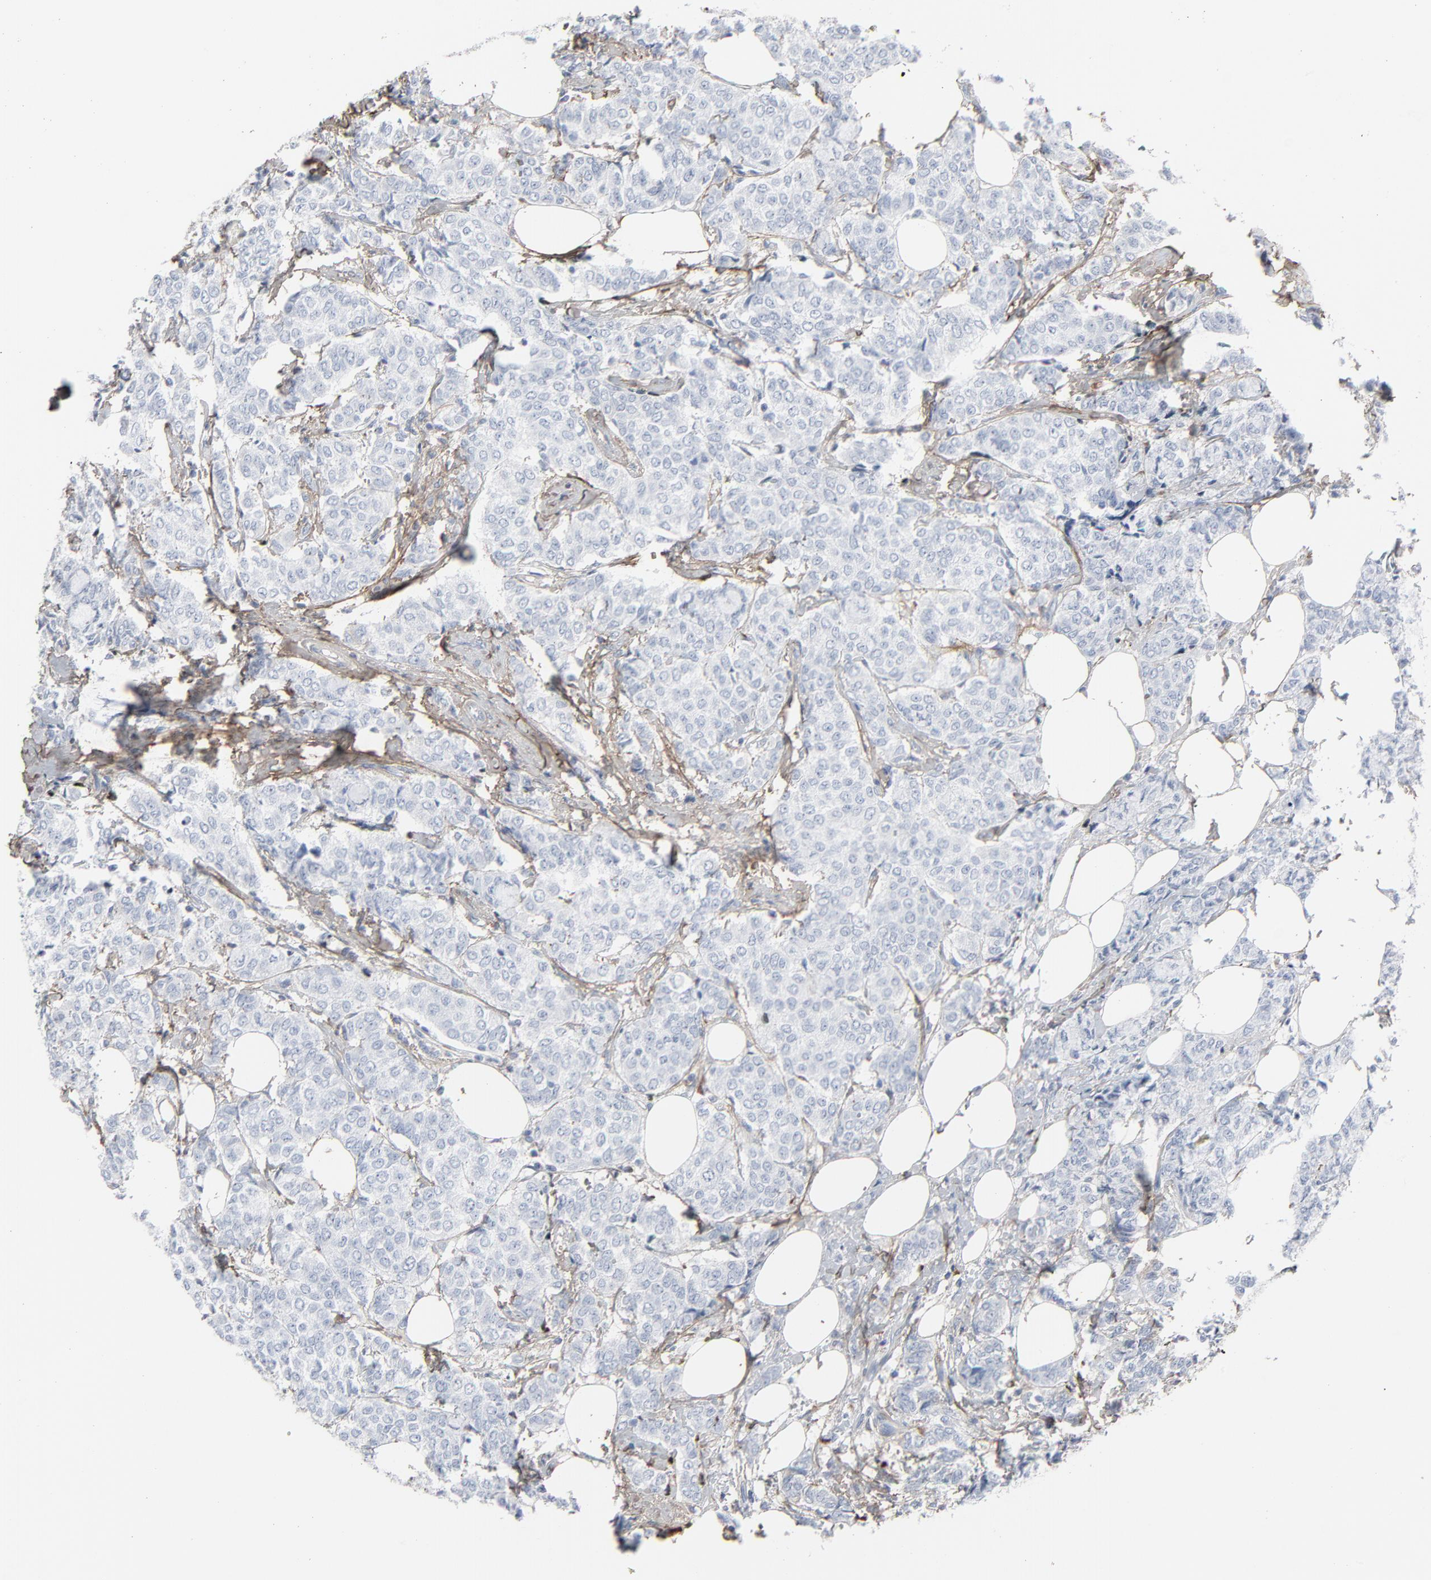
{"staining": {"intensity": "negative", "quantity": "none", "location": "none"}, "tissue": "breast cancer", "cell_type": "Tumor cells", "image_type": "cancer", "snomed": [{"axis": "morphology", "description": "Lobular carcinoma"}, {"axis": "topography", "description": "Breast"}], "caption": "Immunohistochemical staining of breast cancer (lobular carcinoma) reveals no significant expression in tumor cells.", "gene": "BGN", "patient": {"sex": "female", "age": 60}}